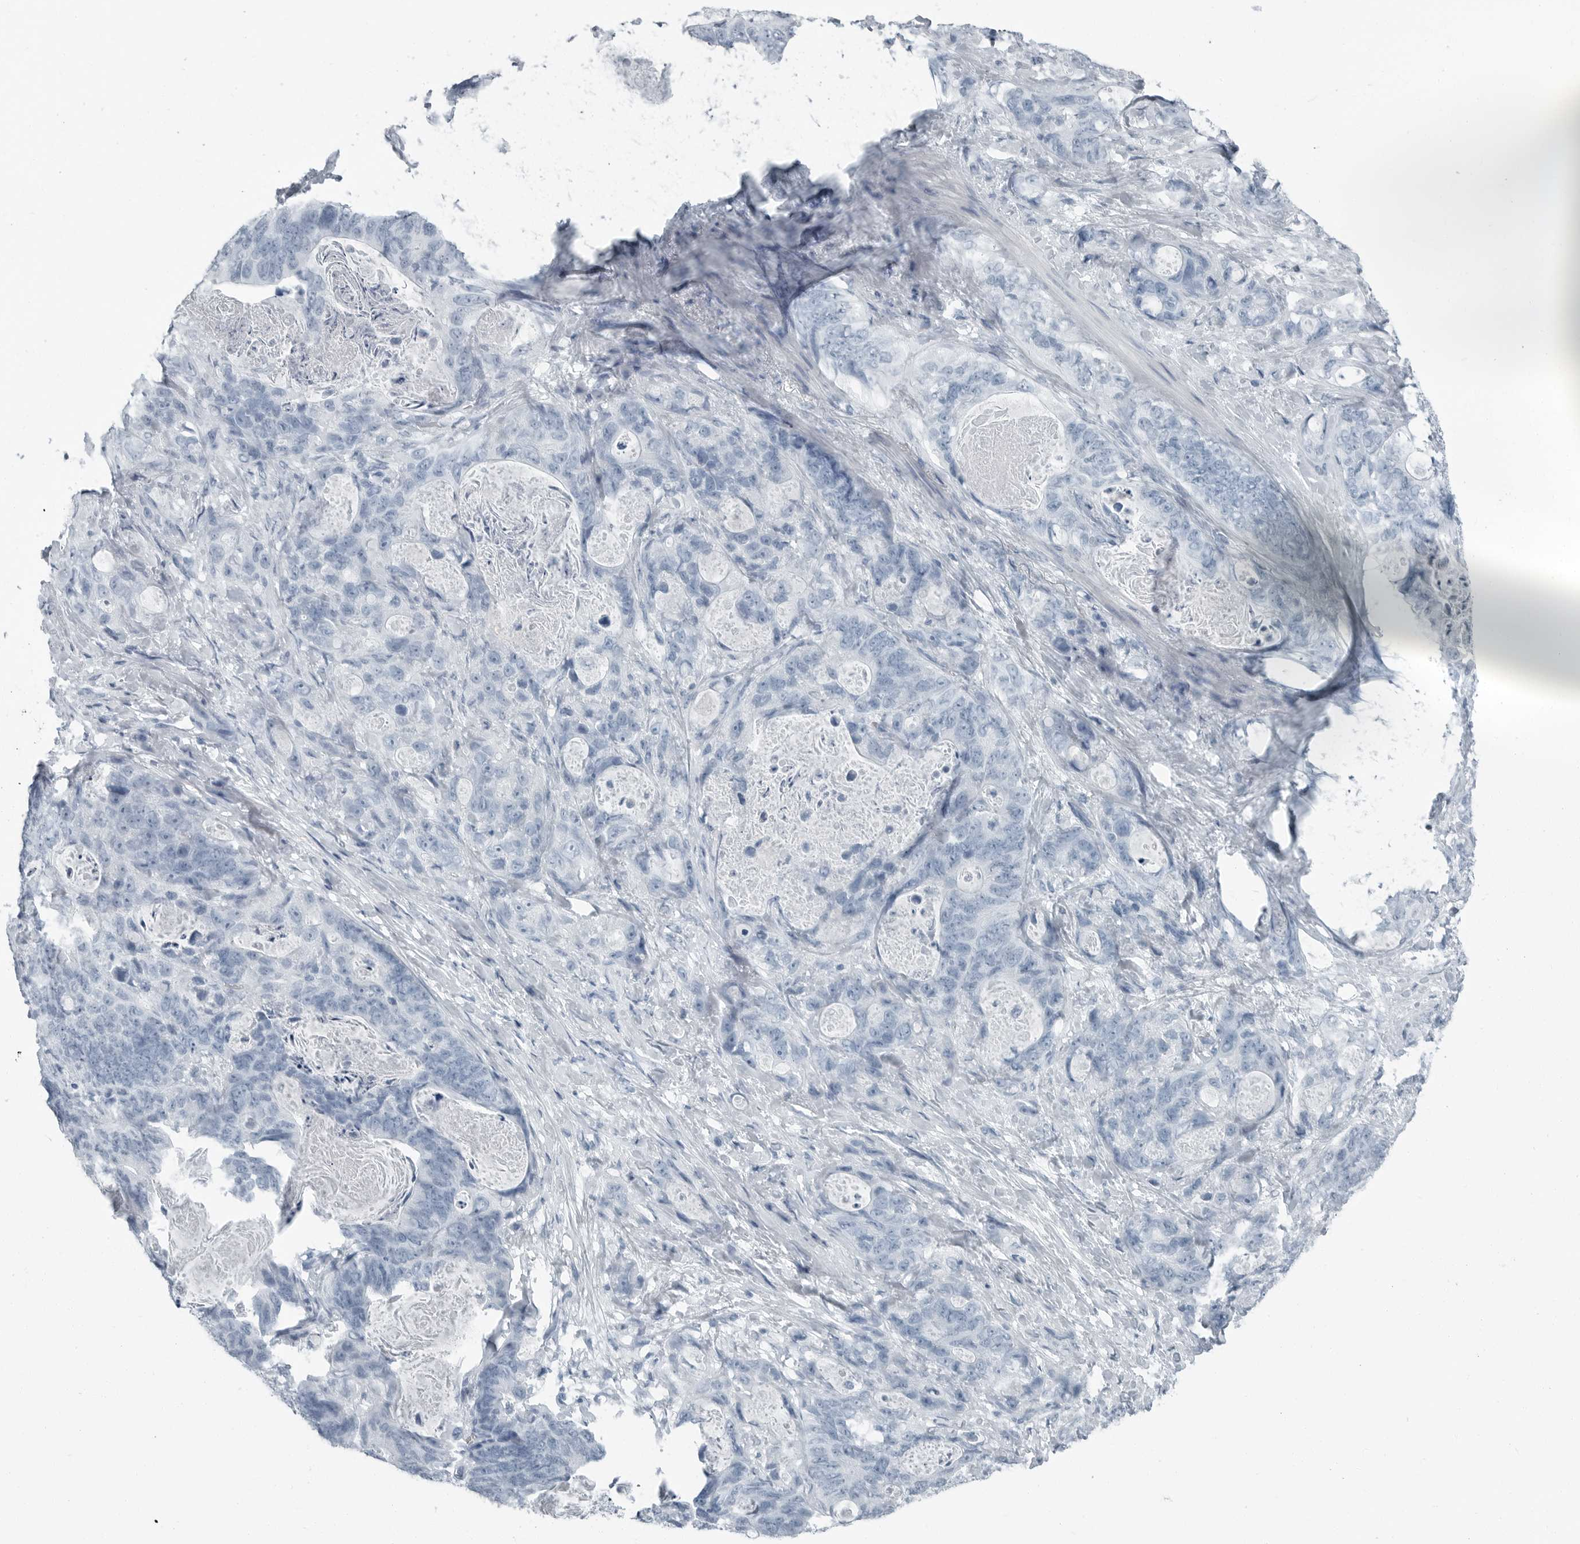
{"staining": {"intensity": "negative", "quantity": "none", "location": "none"}, "tissue": "stomach cancer", "cell_type": "Tumor cells", "image_type": "cancer", "snomed": [{"axis": "morphology", "description": "Normal tissue, NOS"}, {"axis": "morphology", "description": "Adenocarcinoma, NOS"}, {"axis": "topography", "description": "Stomach"}], "caption": "Stomach adenocarcinoma stained for a protein using immunohistochemistry demonstrates no expression tumor cells.", "gene": "FABP6", "patient": {"sex": "female", "age": 89}}